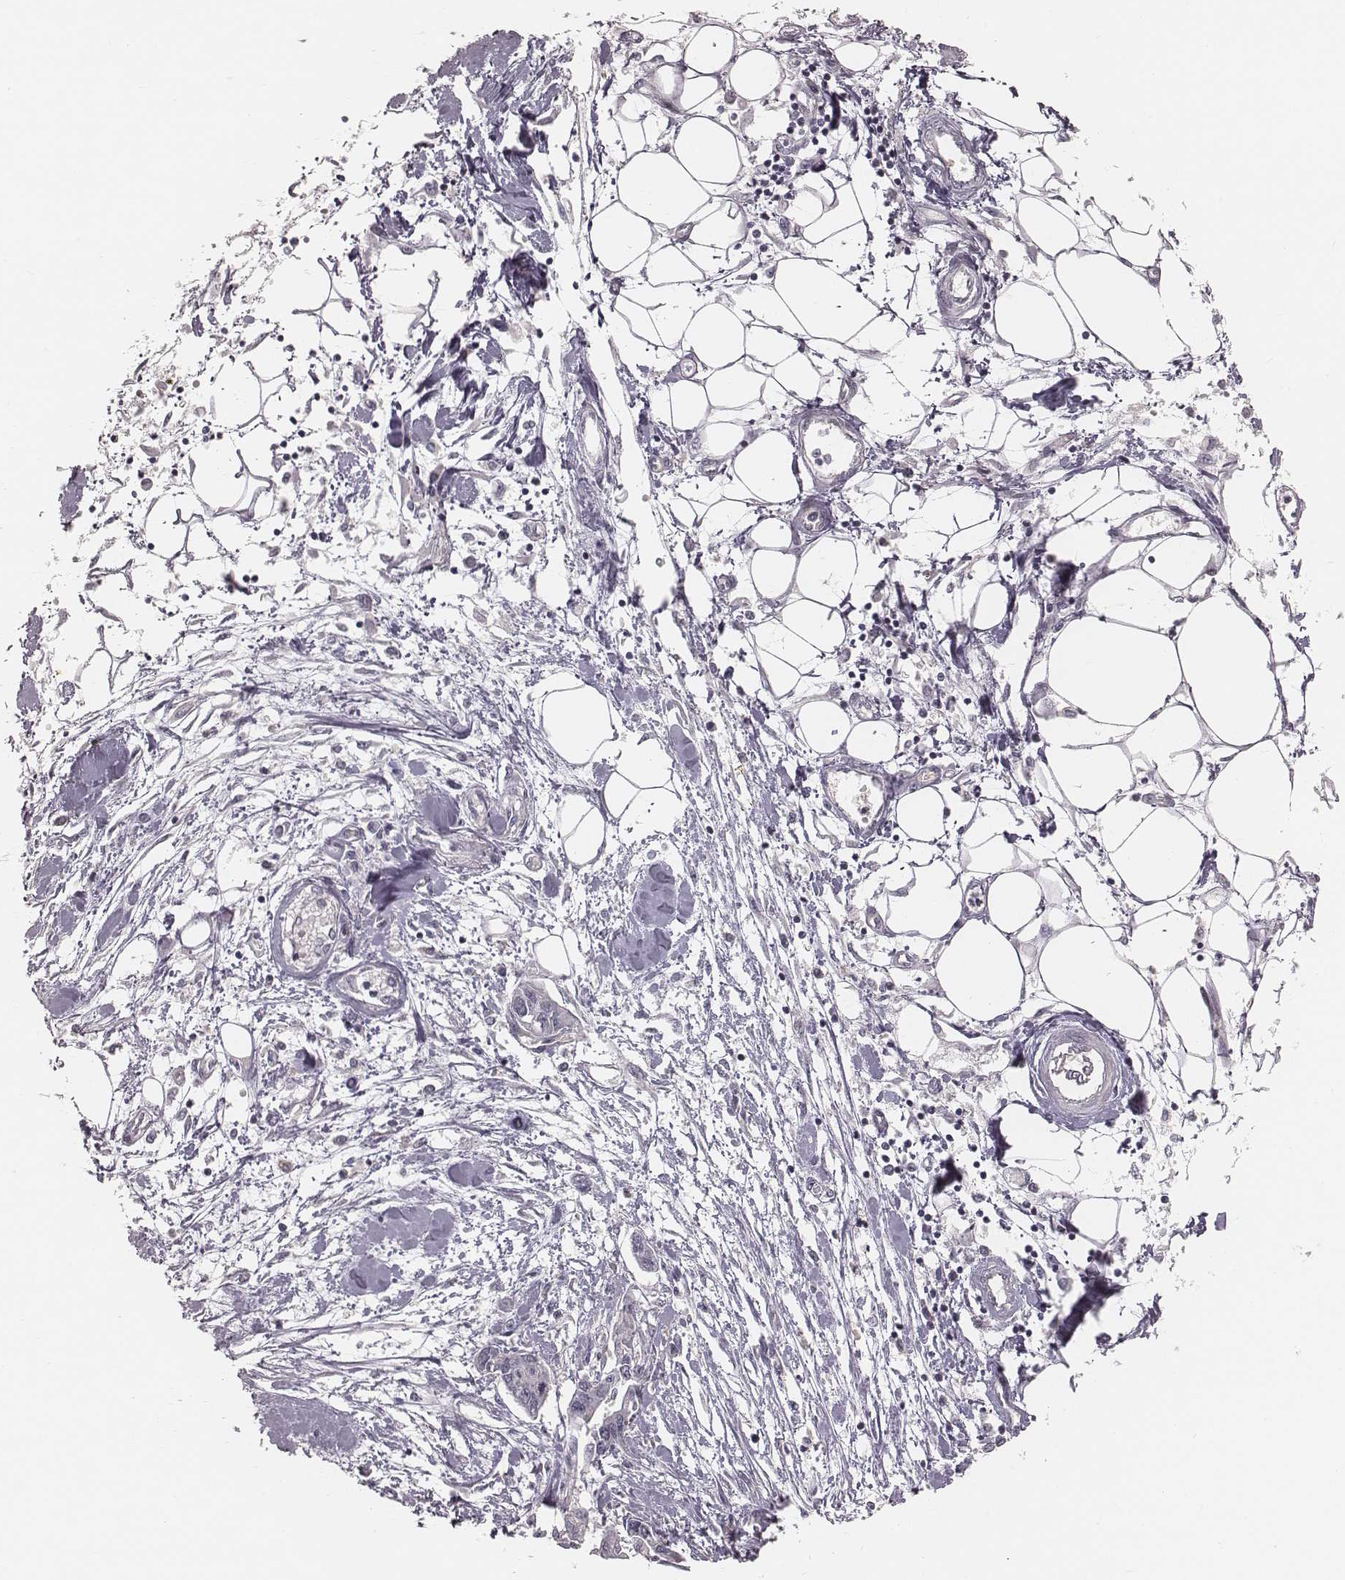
{"staining": {"intensity": "negative", "quantity": "none", "location": "none"}, "tissue": "pancreatic cancer", "cell_type": "Tumor cells", "image_type": "cancer", "snomed": [{"axis": "morphology", "description": "Adenocarcinoma, NOS"}, {"axis": "topography", "description": "Pancreas"}], "caption": "This is a micrograph of immunohistochemistry (IHC) staining of pancreatic cancer (adenocarcinoma), which shows no expression in tumor cells.", "gene": "S100Z", "patient": {"sex": "male", "age": 60}}